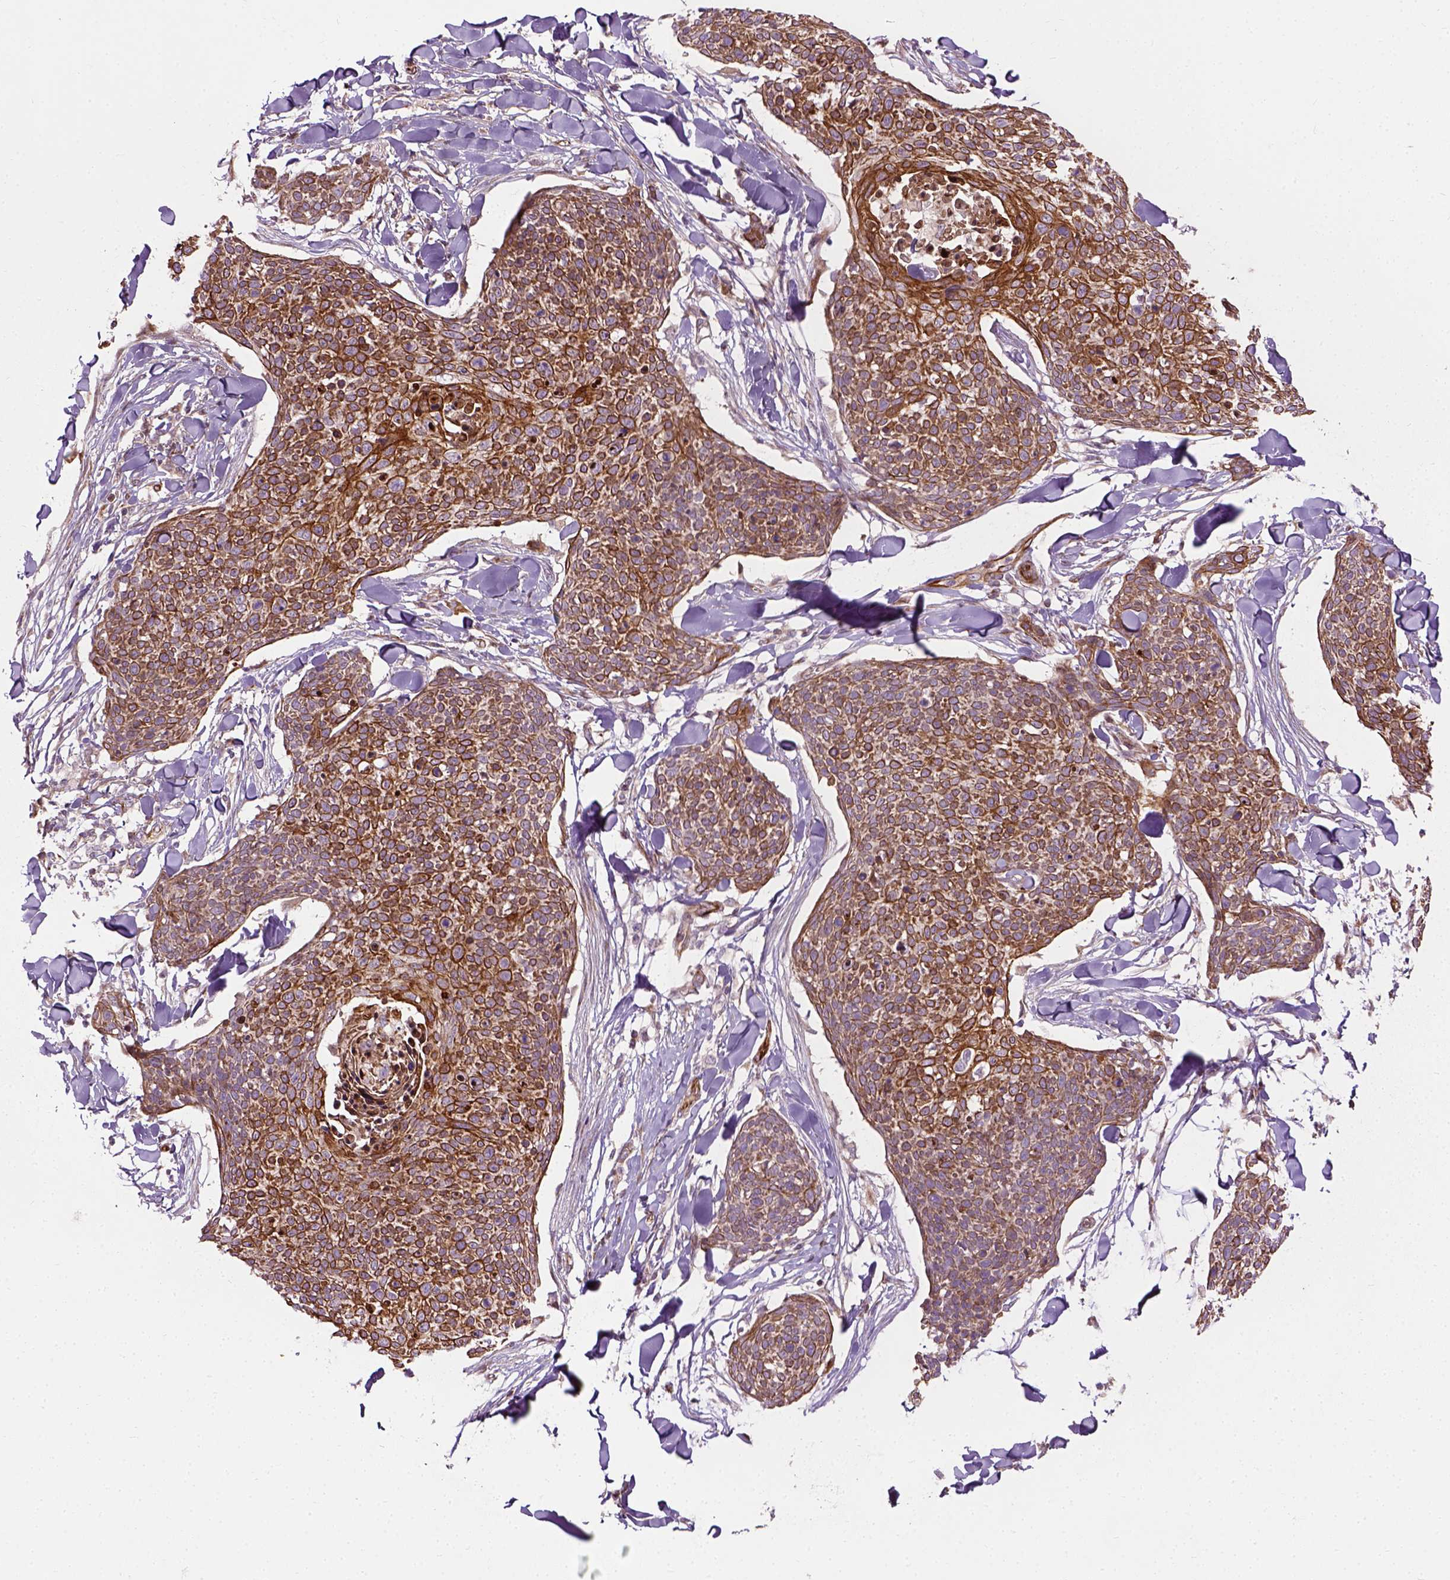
{"staining": {"intensity": "strong", "quantity": ">75%", "location": "cytoplasmic/membranous"}, "tissue": "skin cancer", "cell_type": "Tumor cells", "image_type": "cancer", "snomed": [{"axis": "morphology", "description": "Squamous cell carcinoma, NOS"}, {"axis": "topography", "description": "Skin"}, {"axis": "topography", "description": "Vulva"}], "caption": "A high-resolution image shows immunohistochemistry staining of skin cancer, which exhibits strong cytoplasmic/membranous expression in approximately >75% of tumor cells.", "gene": "PKP3", "patient": {"sex": "female", "age": 75}}